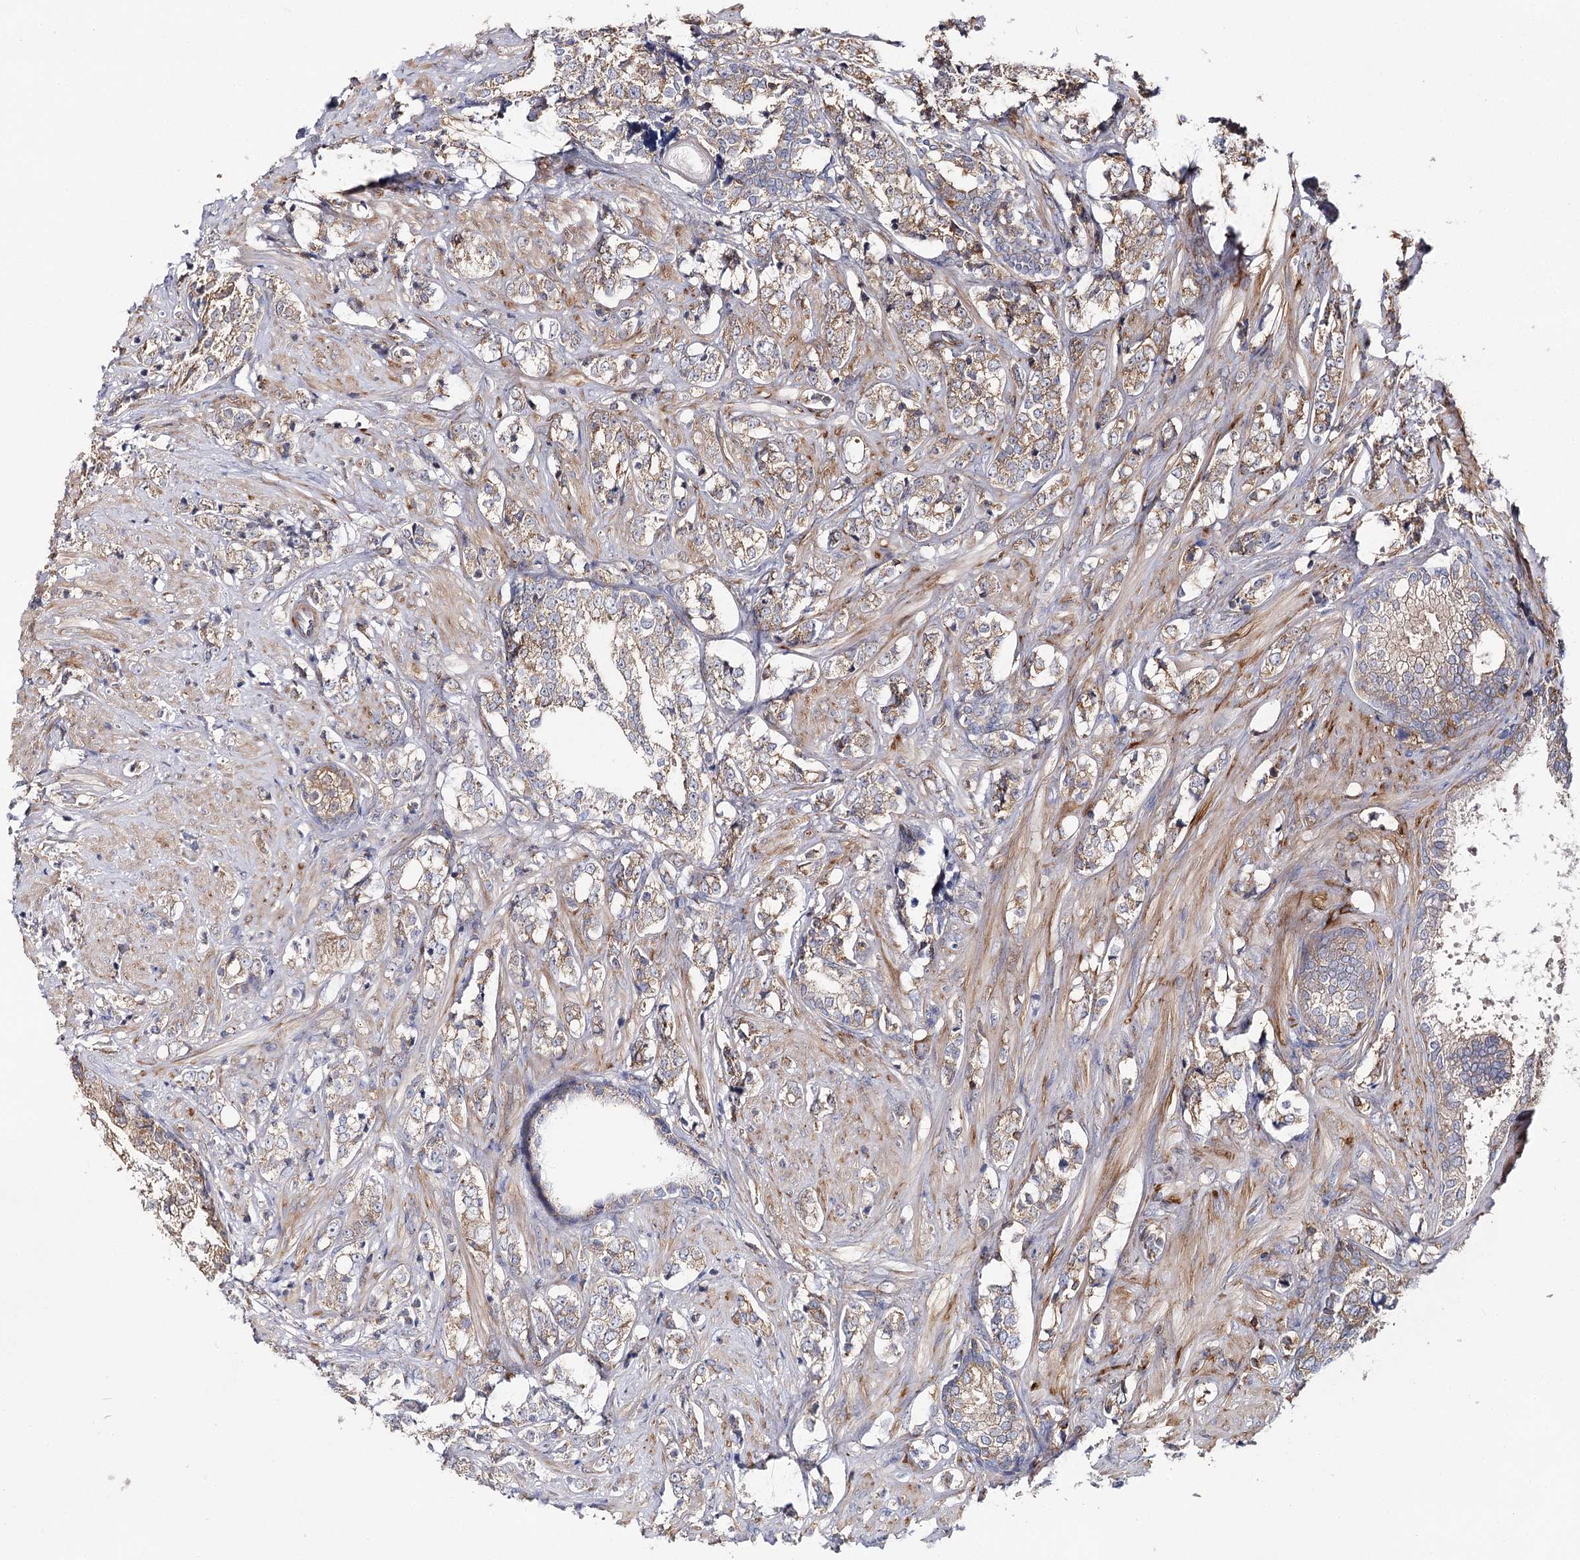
{"staining": {"intensity": "weak", "quantity": "25%-75%", "location": "cytoplasmic/membranous"}, "tissue": "prostate cancer", "cell_type": "Tumor cells", "image_type": "cancer", "snomed": [{"axis": "morphology", "description": "Adenocarcinoma, High grade"}, {"axis": "topography", "description": "Prostate"}], "caption": "There is low levels of weak cytoplasmic/membranous positivity in tumor cells of prostate cancer (adenocarcinoma (high-grade)), as demonstrated by immunohistochemical staining (brown color).", "gene": "SEC24B", "patient": {"sex": "male", "age": 69}}